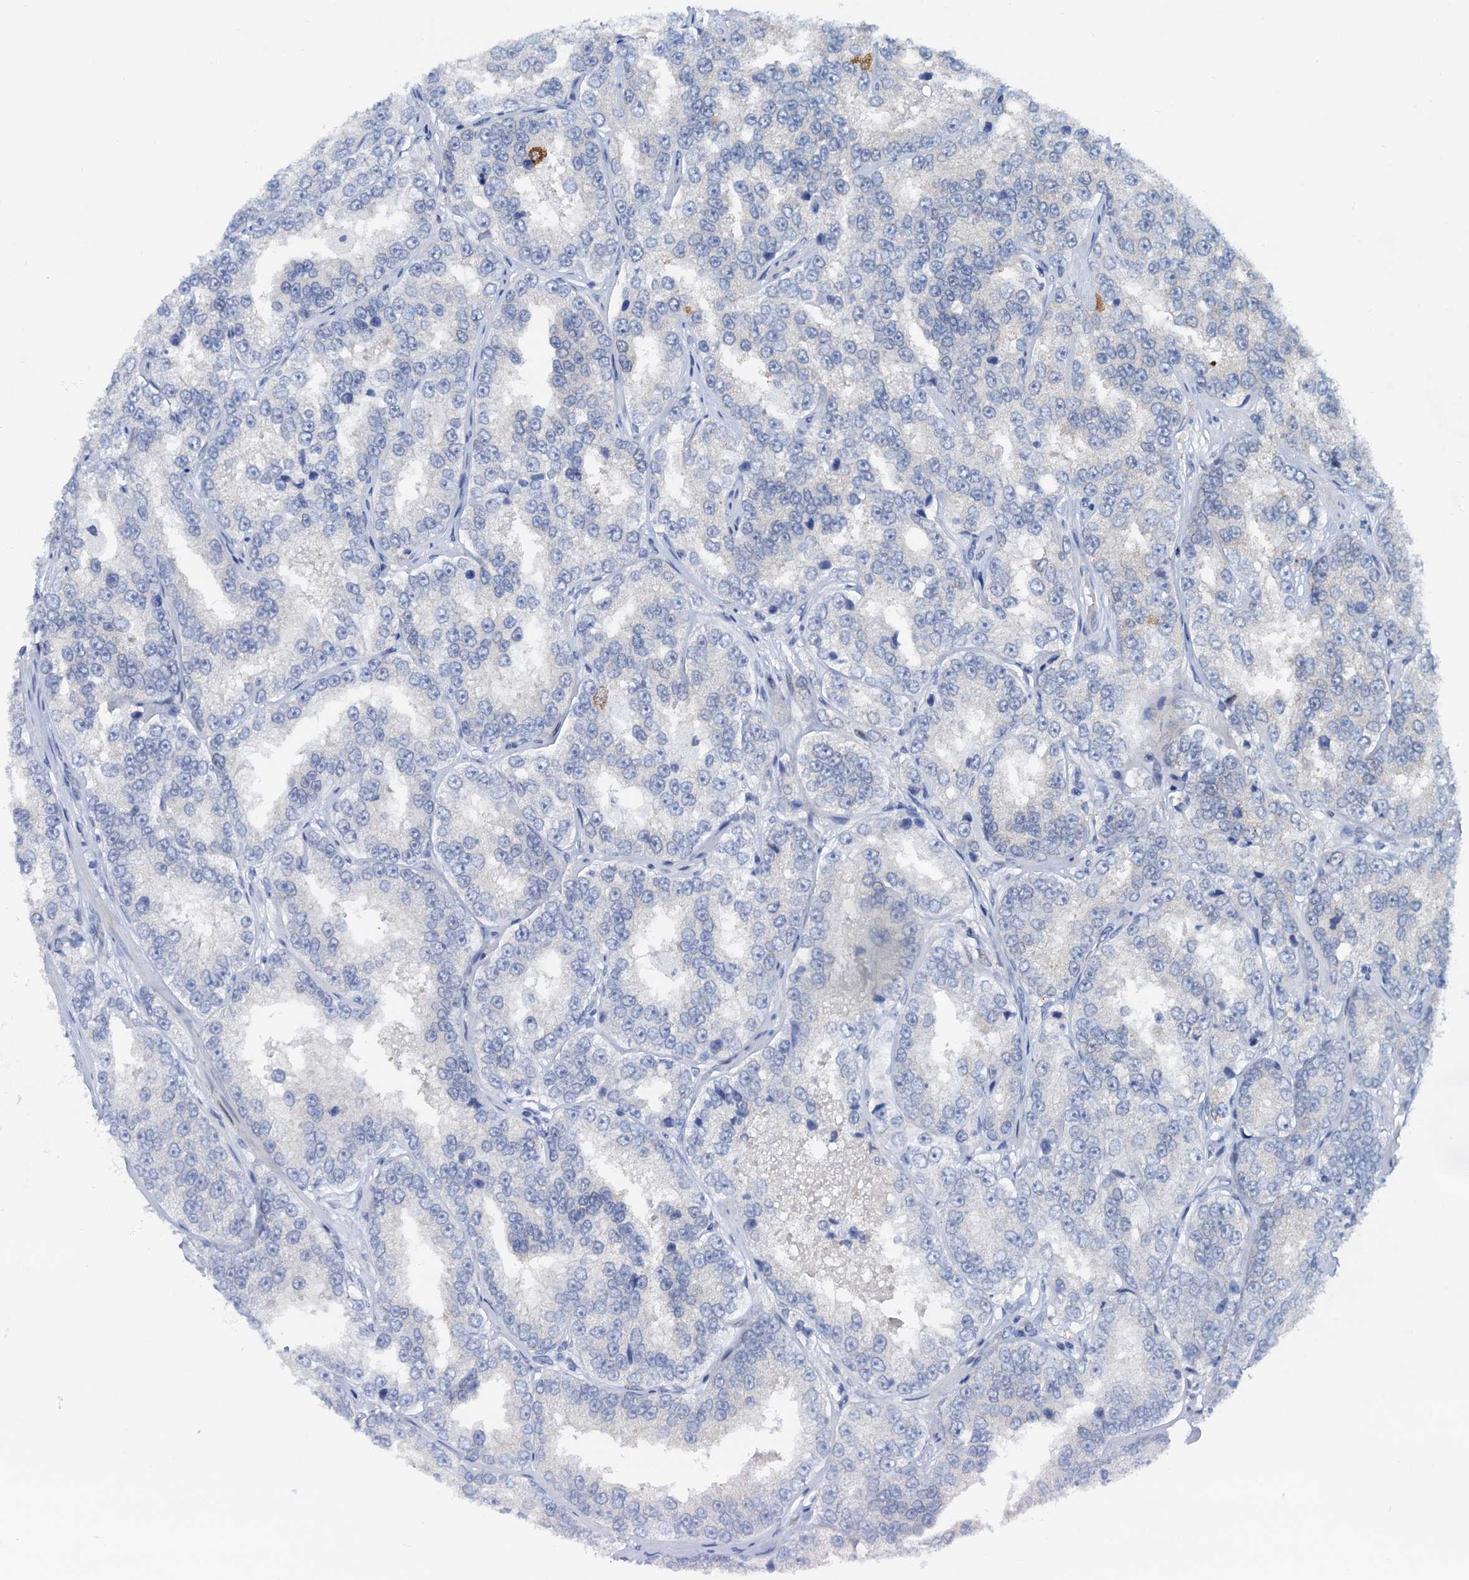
{"staining": {"intensity": "weak", "quantity": "<25%", "location": "cytoplasmic/membranous"}, "tissue": "prostate cancer", "cell_type": "Tumor cells", "image_type": "cancer", "snomed": [{"axis": "morphology", "description": "Normal tissue, NOS"}, {"axis": "morphology", "description": "Adenocarcinoma, High grade"}, {"axis": "topography", "description": "Prostate"}], "caption": "Immunohistochemical staining of human prostate cancer (adenocarcinoma (high-grade)) demonstrates no significant expression in tumor cells.", "gene": "PTGES3", "patient": {"sex": "male", "age": 83}}